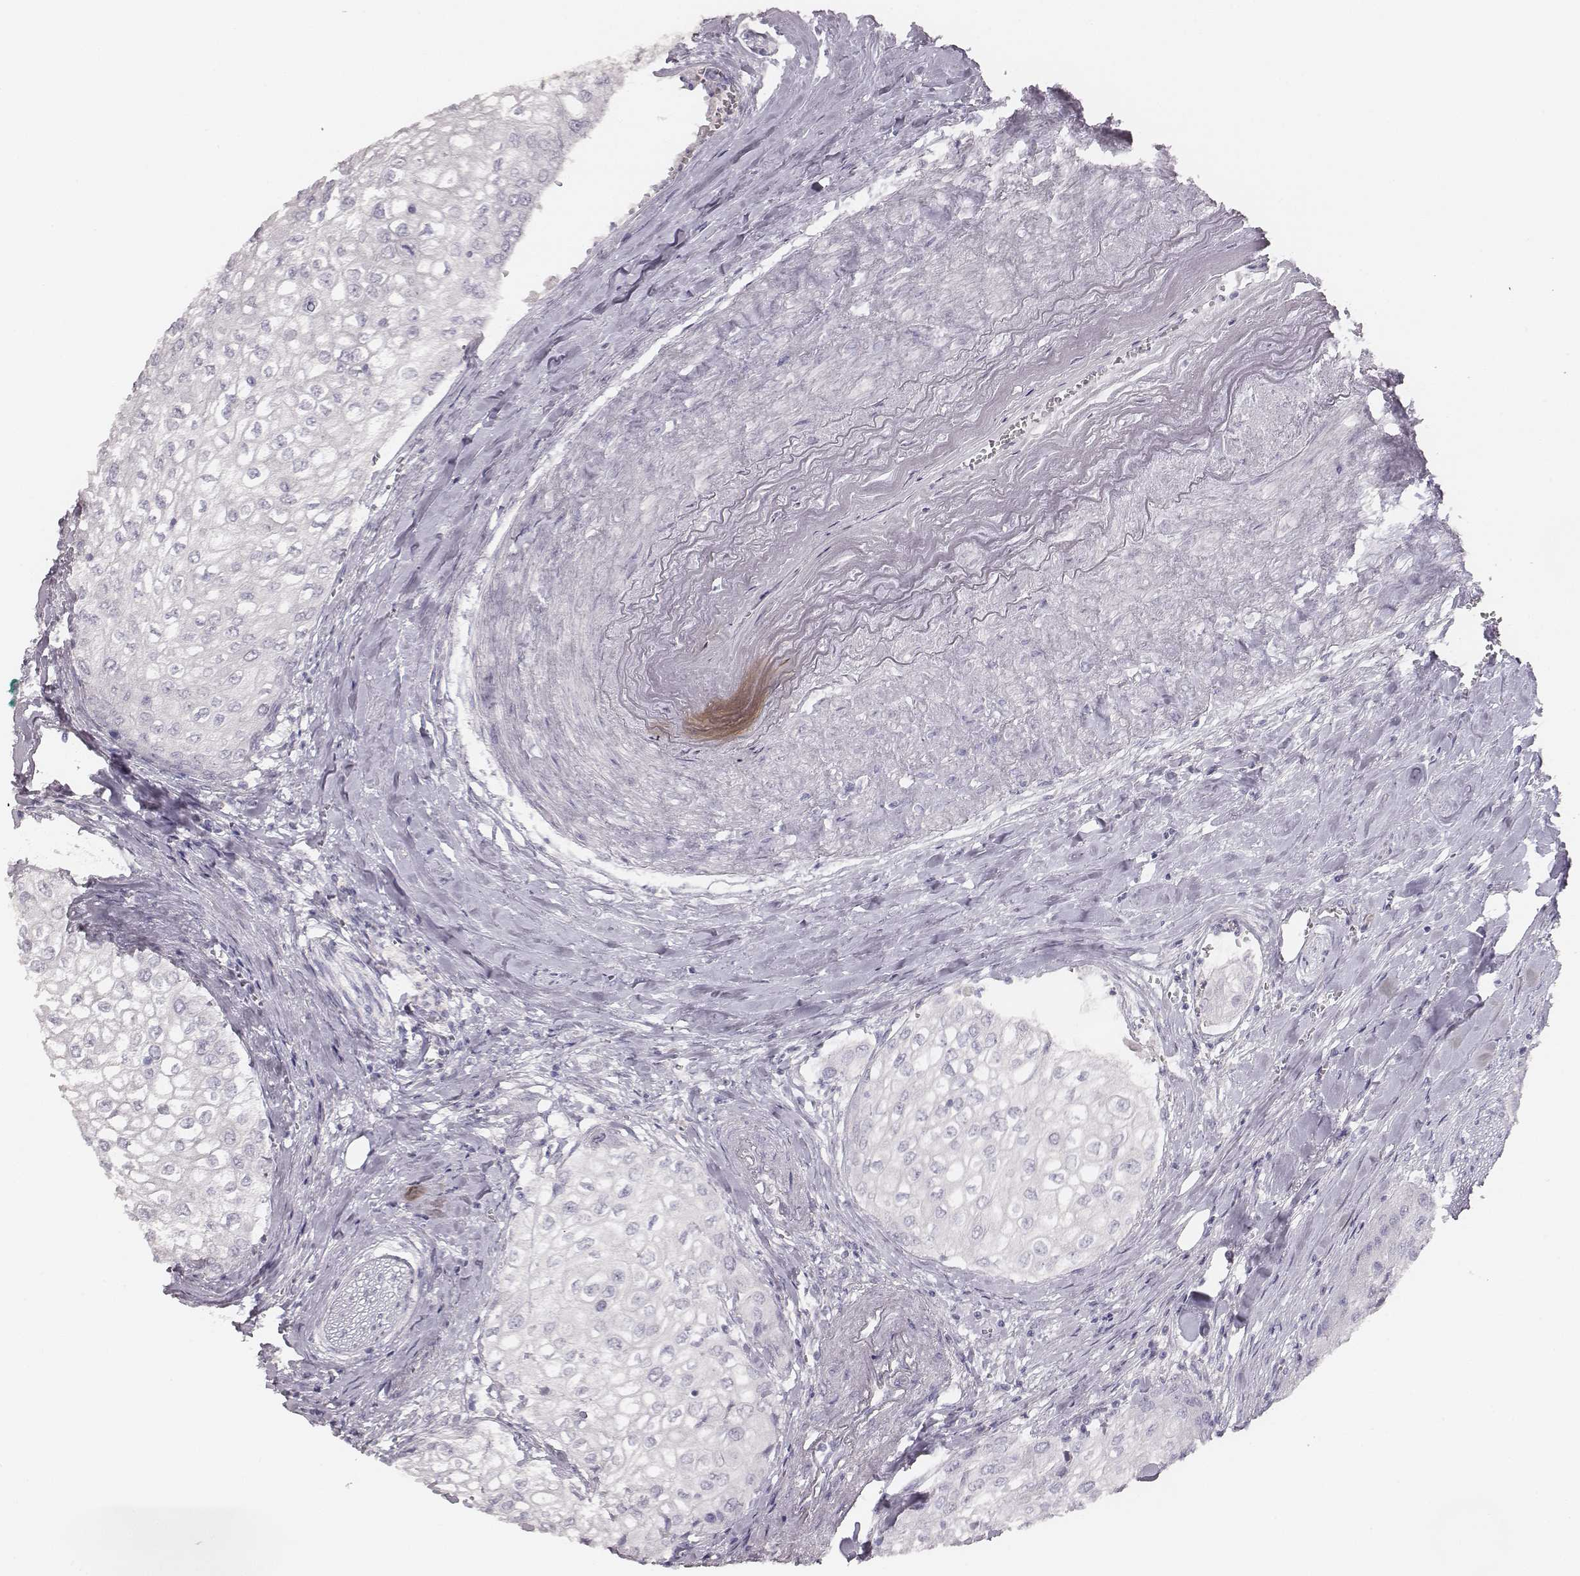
{"staining": {"intensity": "negative", "quantity": "none", "location": "none"}, "tissue": "urothelial cancer", "cell_type": "Tumor cells", "image_type": "cancer", "snomed": [{"axis": "morphology", "description": "Urothelial carcinoma, High grade"}, {"axis": "topography", "description": "Urinary bladder"}], "caption": "Immunohistochemical staining of human high-grade urothelial carcinoma exhibits no significant staining in tumor cells.", "gene": "MYH6", "patient": {"sex": "male", "age": 62}}